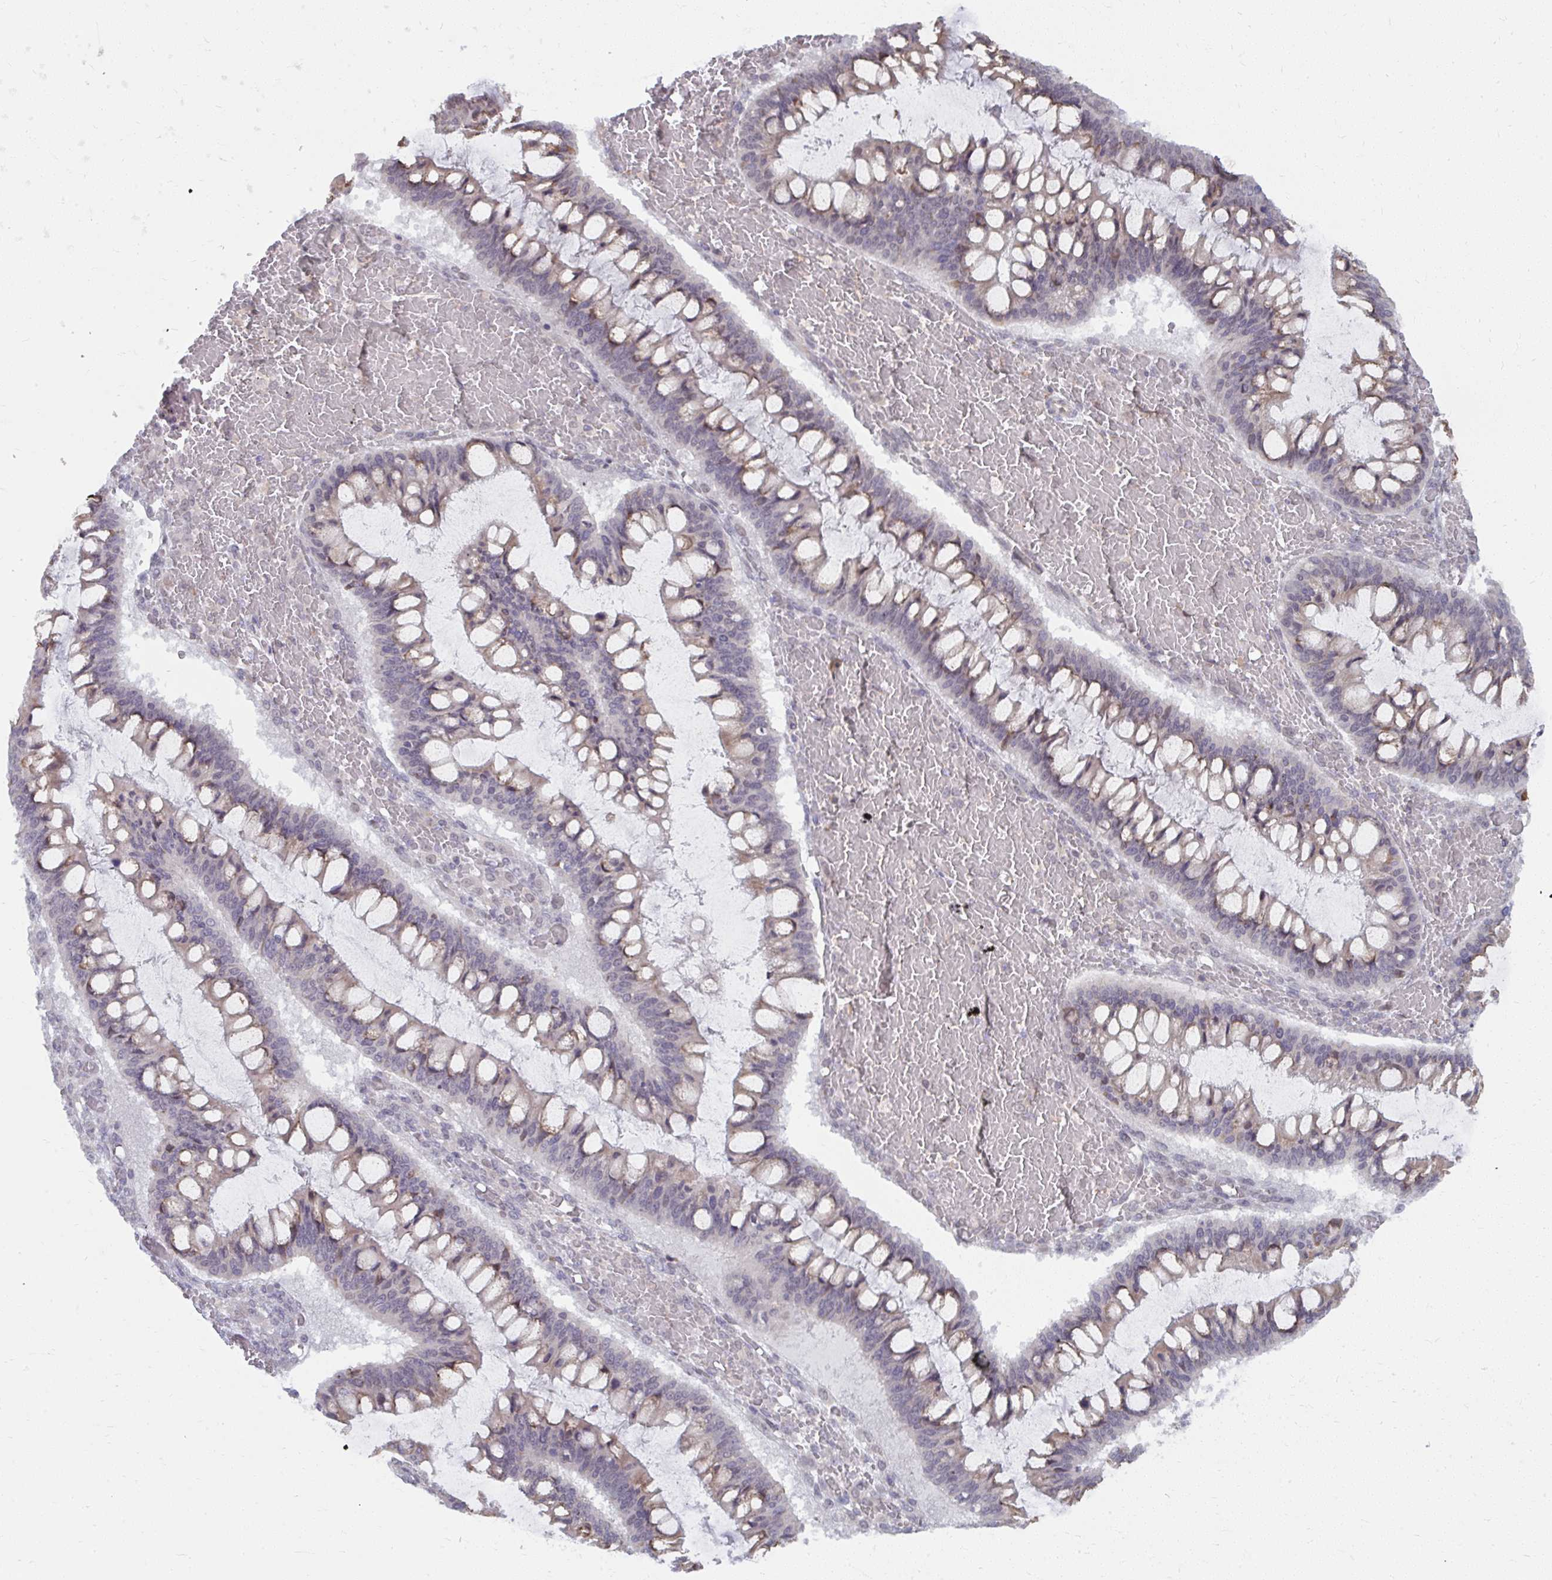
{"staining": {"intensity": "weak", "quantity": "25%-75%", "location": "cytoplasmic/membranous"}, "tissue": "ovarian cancer", "cell_type": "Tumor cells", "image_type": "cancer", "snomed": [{"axis": "morphology", "description": "Cystadenocarcinoma, mucinous, NOS"}, {"axis": "topography", "description": "Ovary"}], "caption": "Protein positivity by IHC reveals weak cytoplasmic/membranous positivity in about 25%-75% of tumor cells in mucinous cystadenocarcinoma (ovarian). (DAB (3,3'-diaminobenzidine) IHC with brightfield microscopy, high magnification).", "gene": "NMNAT1", "patient": {"sex": "female", "age": 73}}